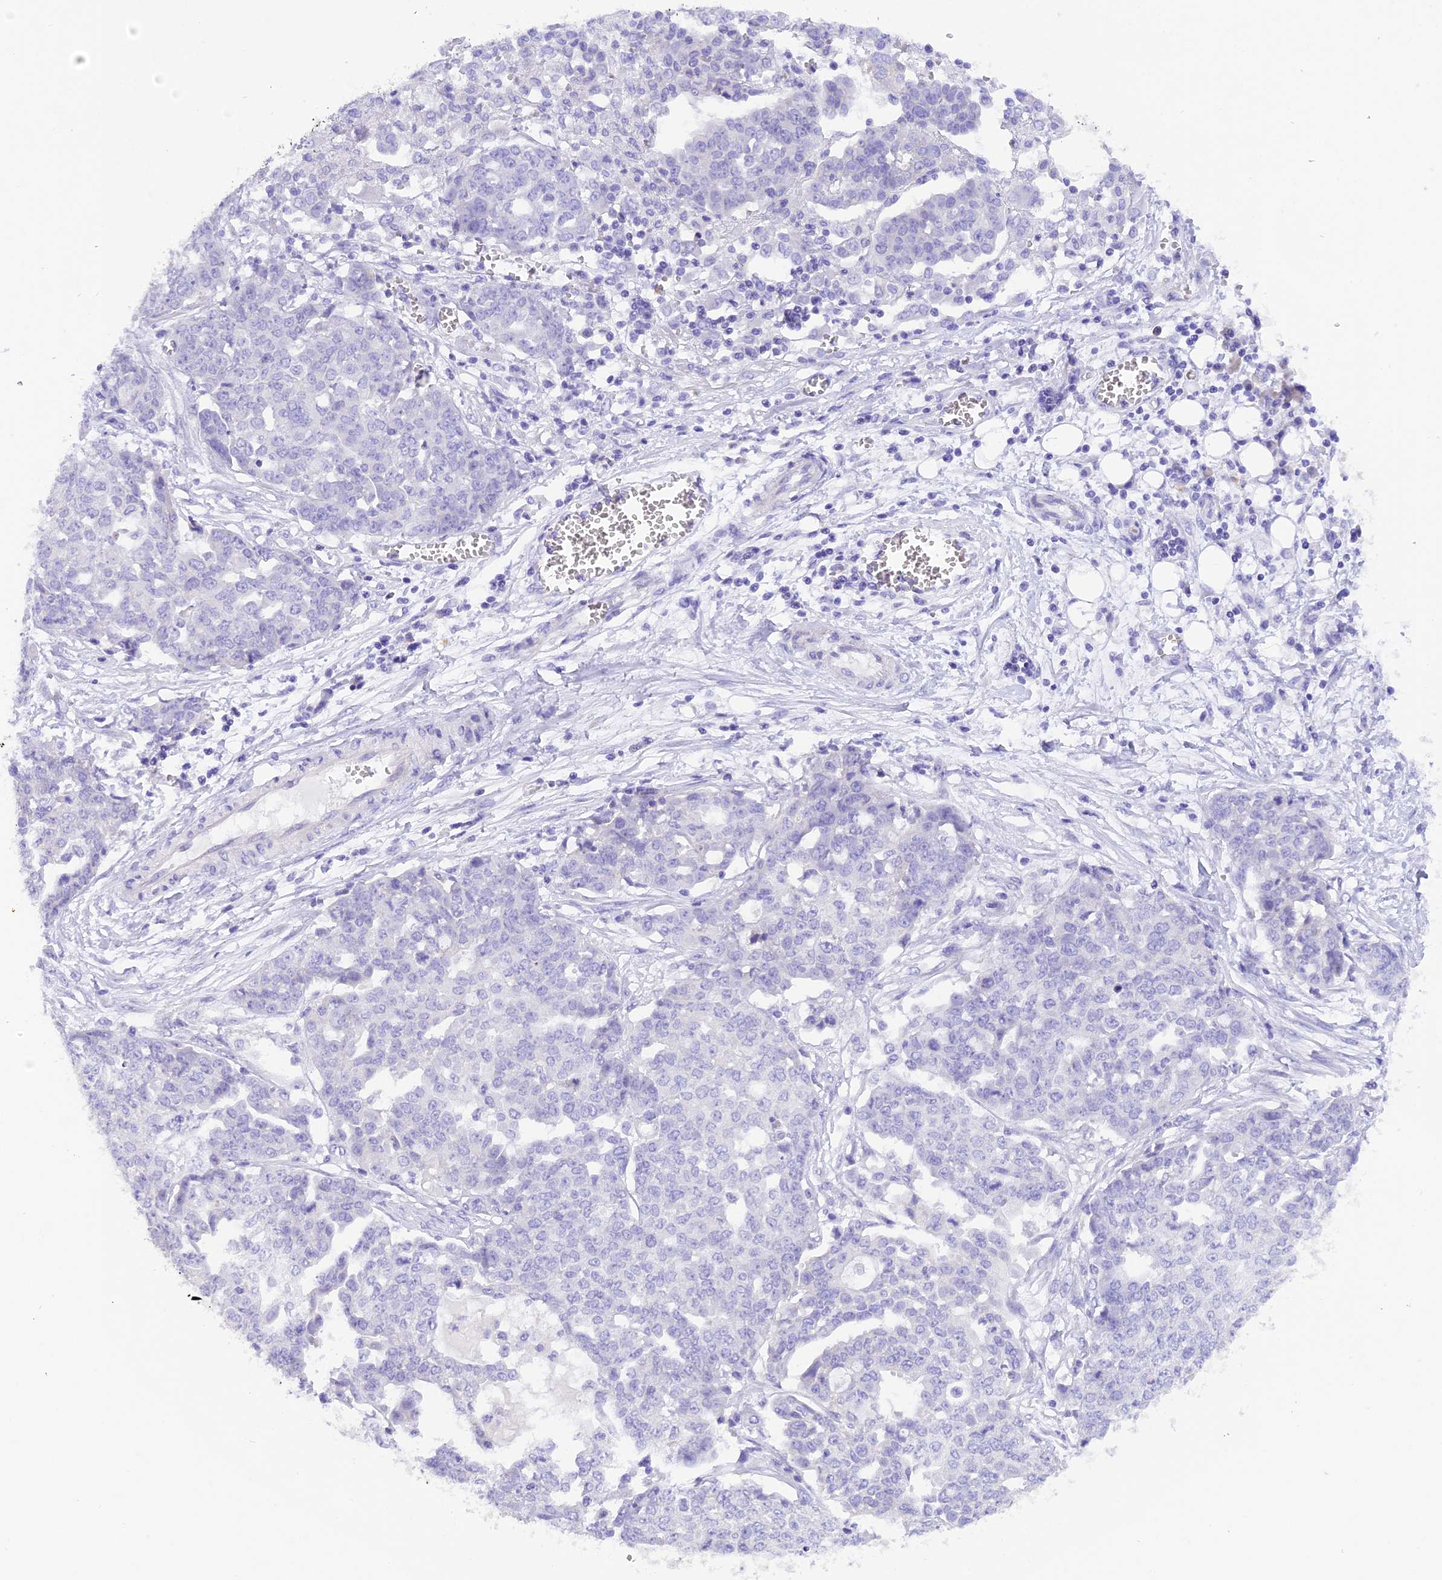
{"staining": {"intensity": "negative", "quantity": "none", "location": "none"}, "tissue": "ovarian cancer", "cell_type": "Tumor cells", "image_type": "cancer", "snomed": [{"axis": "morphology", "description": "Cystadenocarcinoma, serous, NOS"}, {"axis": "topography", "description": "Soft tissue"}, {"axis": "topography", "description": "Ovary"}], "caption": "Tumor cells are negative for brown protein staining in ovarian cancer.", "gene": "COL6A5", "patient": {"sex": "female", "age": 57}}